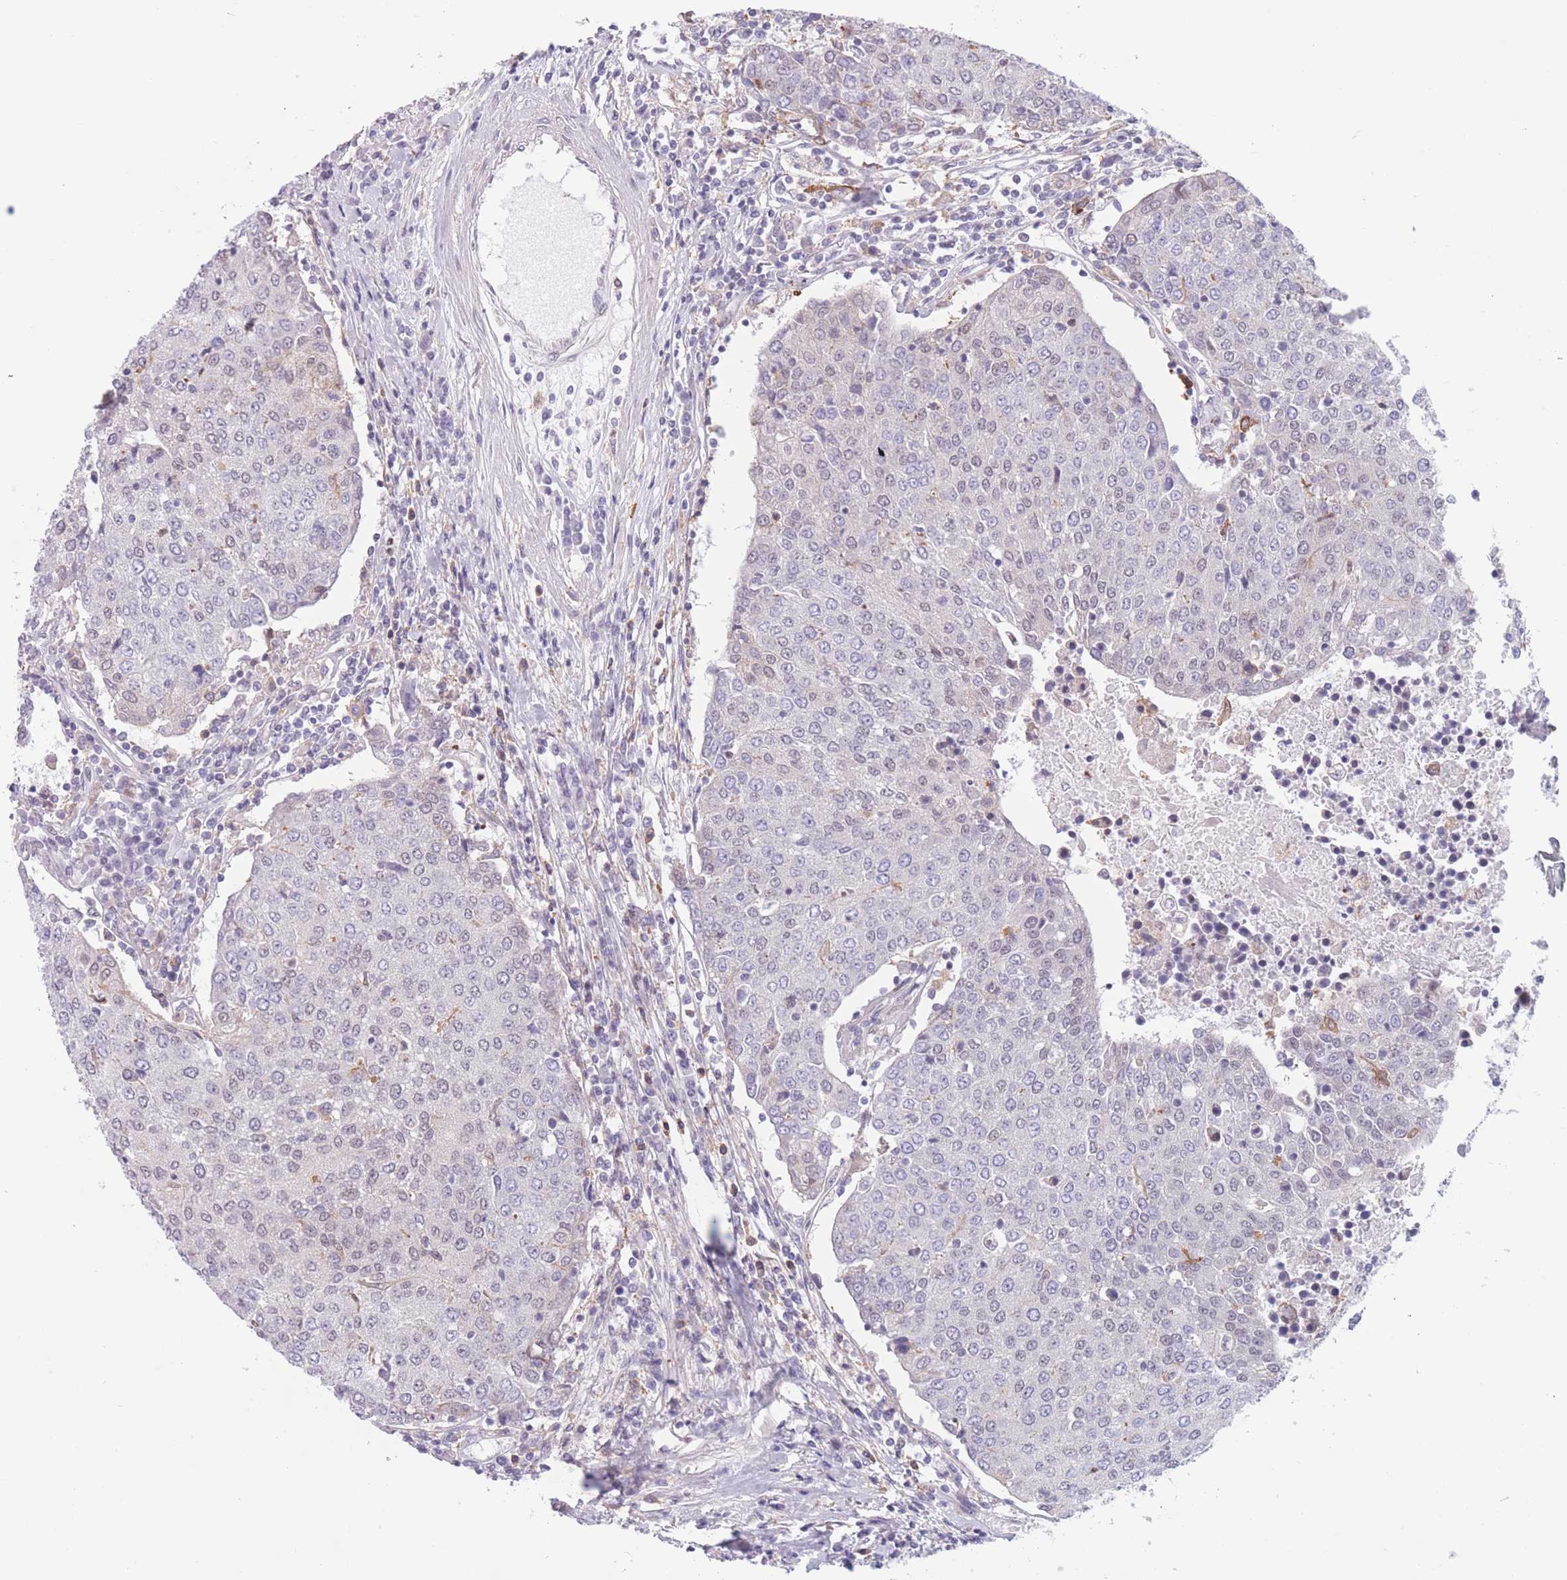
{"staining": {"intensity": "negative", "quantity": "none", "location": "none"}, "tissue": "urothelial cancer", "cell_type": "Tumor cells", "image_type": "cancer", "snomed": [{"axis": "morphology", "description": "Urothelial carcinoma, High grade"}, {"axis": "topography", "description": "Urinary bladder"}], "caption": "This image is of urothelial cancer stained with IHC to label a protein in brown with the nuclei are counter-stained blue. There is no staining in tumor cells.", "gene": "PODXL", "patient": {"sex": "female", "age": 85}}